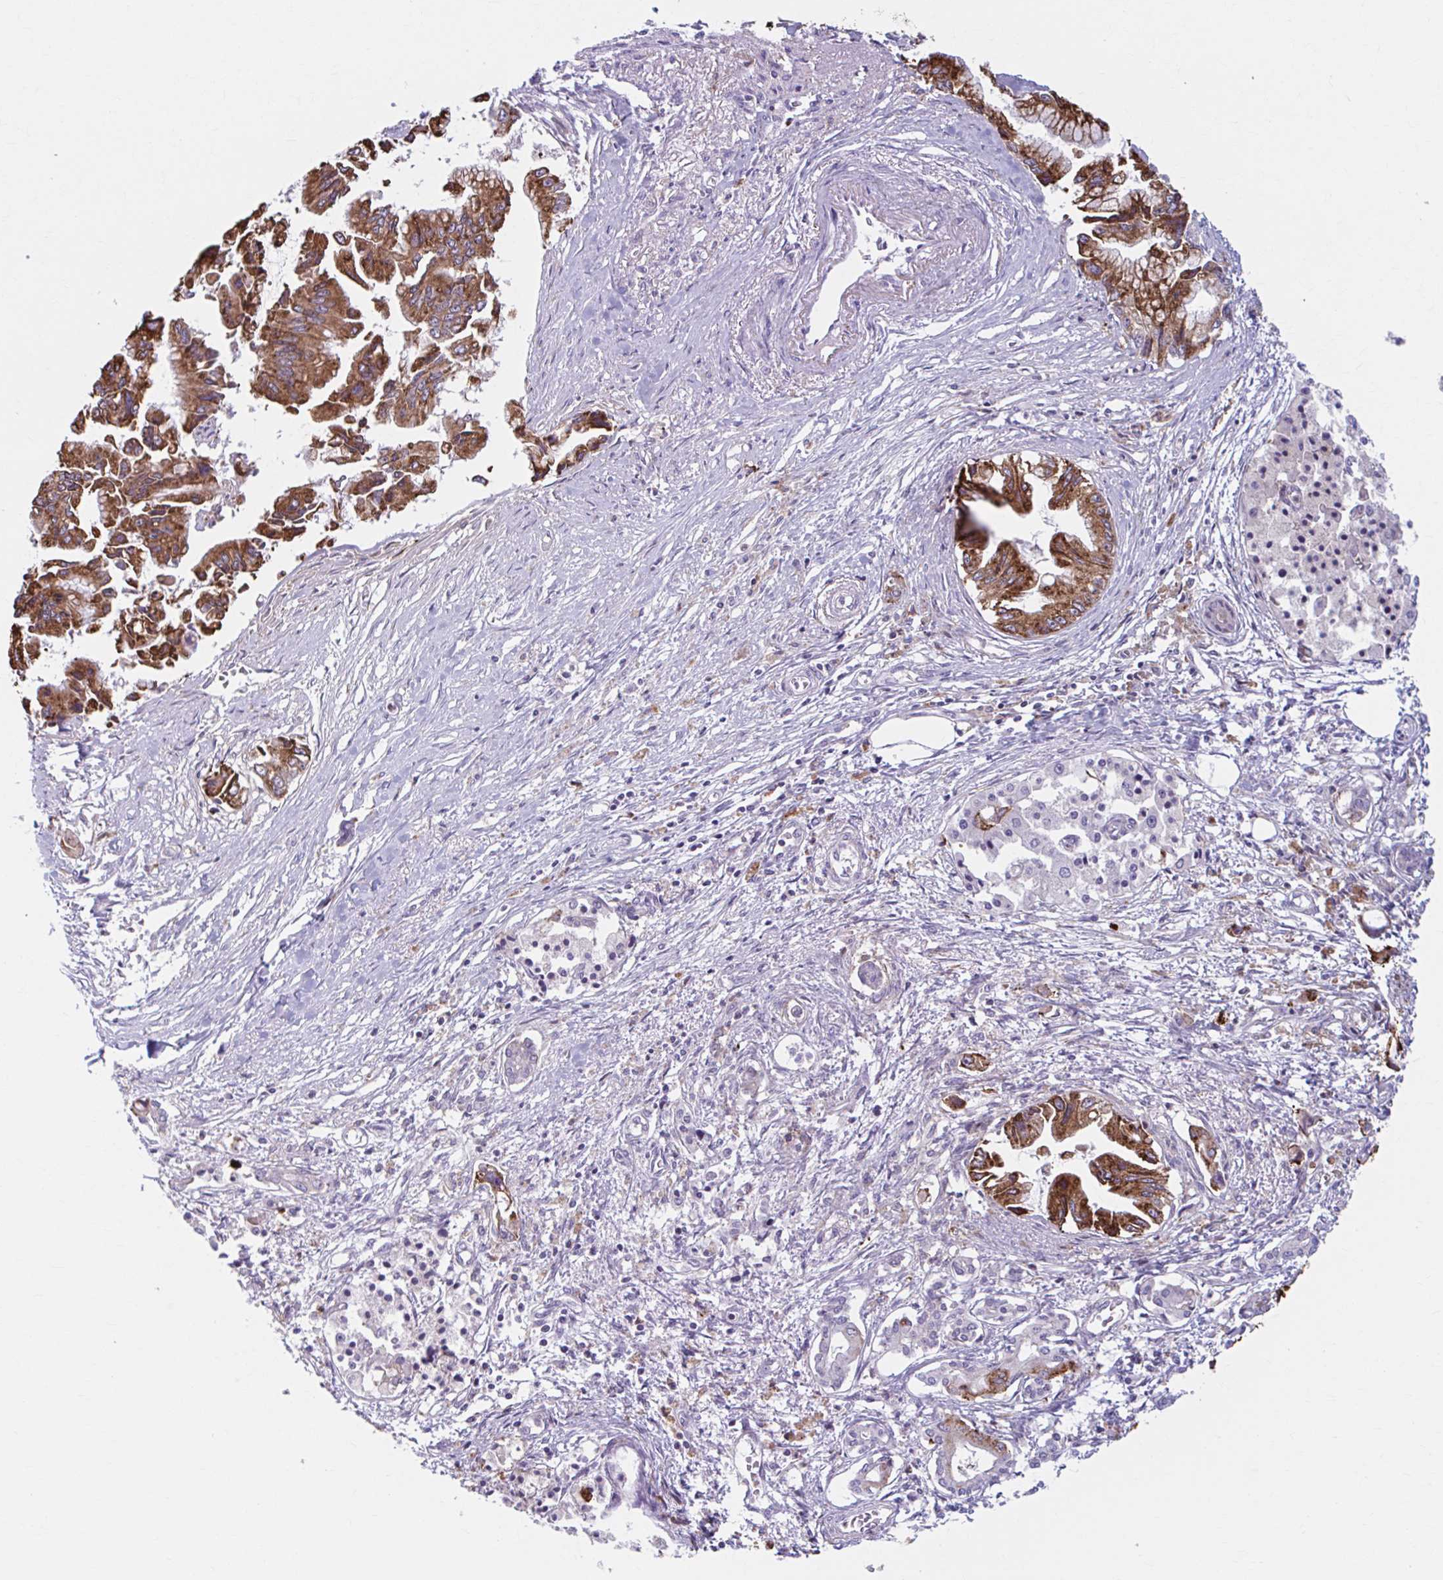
{"staining": {"intensity": "strong", "quantity": ">75%", "location": "cytoplasmic/membranous"}, "tissue": "pancreatic cancer", "cell_type": "Tumor cells", "image_type": "cancer", "snomed": [{"axis": "morphology", "description": "Adenocarcinoma, NOS"}, {"axis": "topography", "description": "Pancreas"}], "caption": "Human pancreatic adenocarcinoma stained for a protein (brown) exhibits strong cytoplasmic/membranous positive staining in about >75% of tumor cells.", "gene": "ADAT3", "patient": {"sex": "male", "age": 84}}